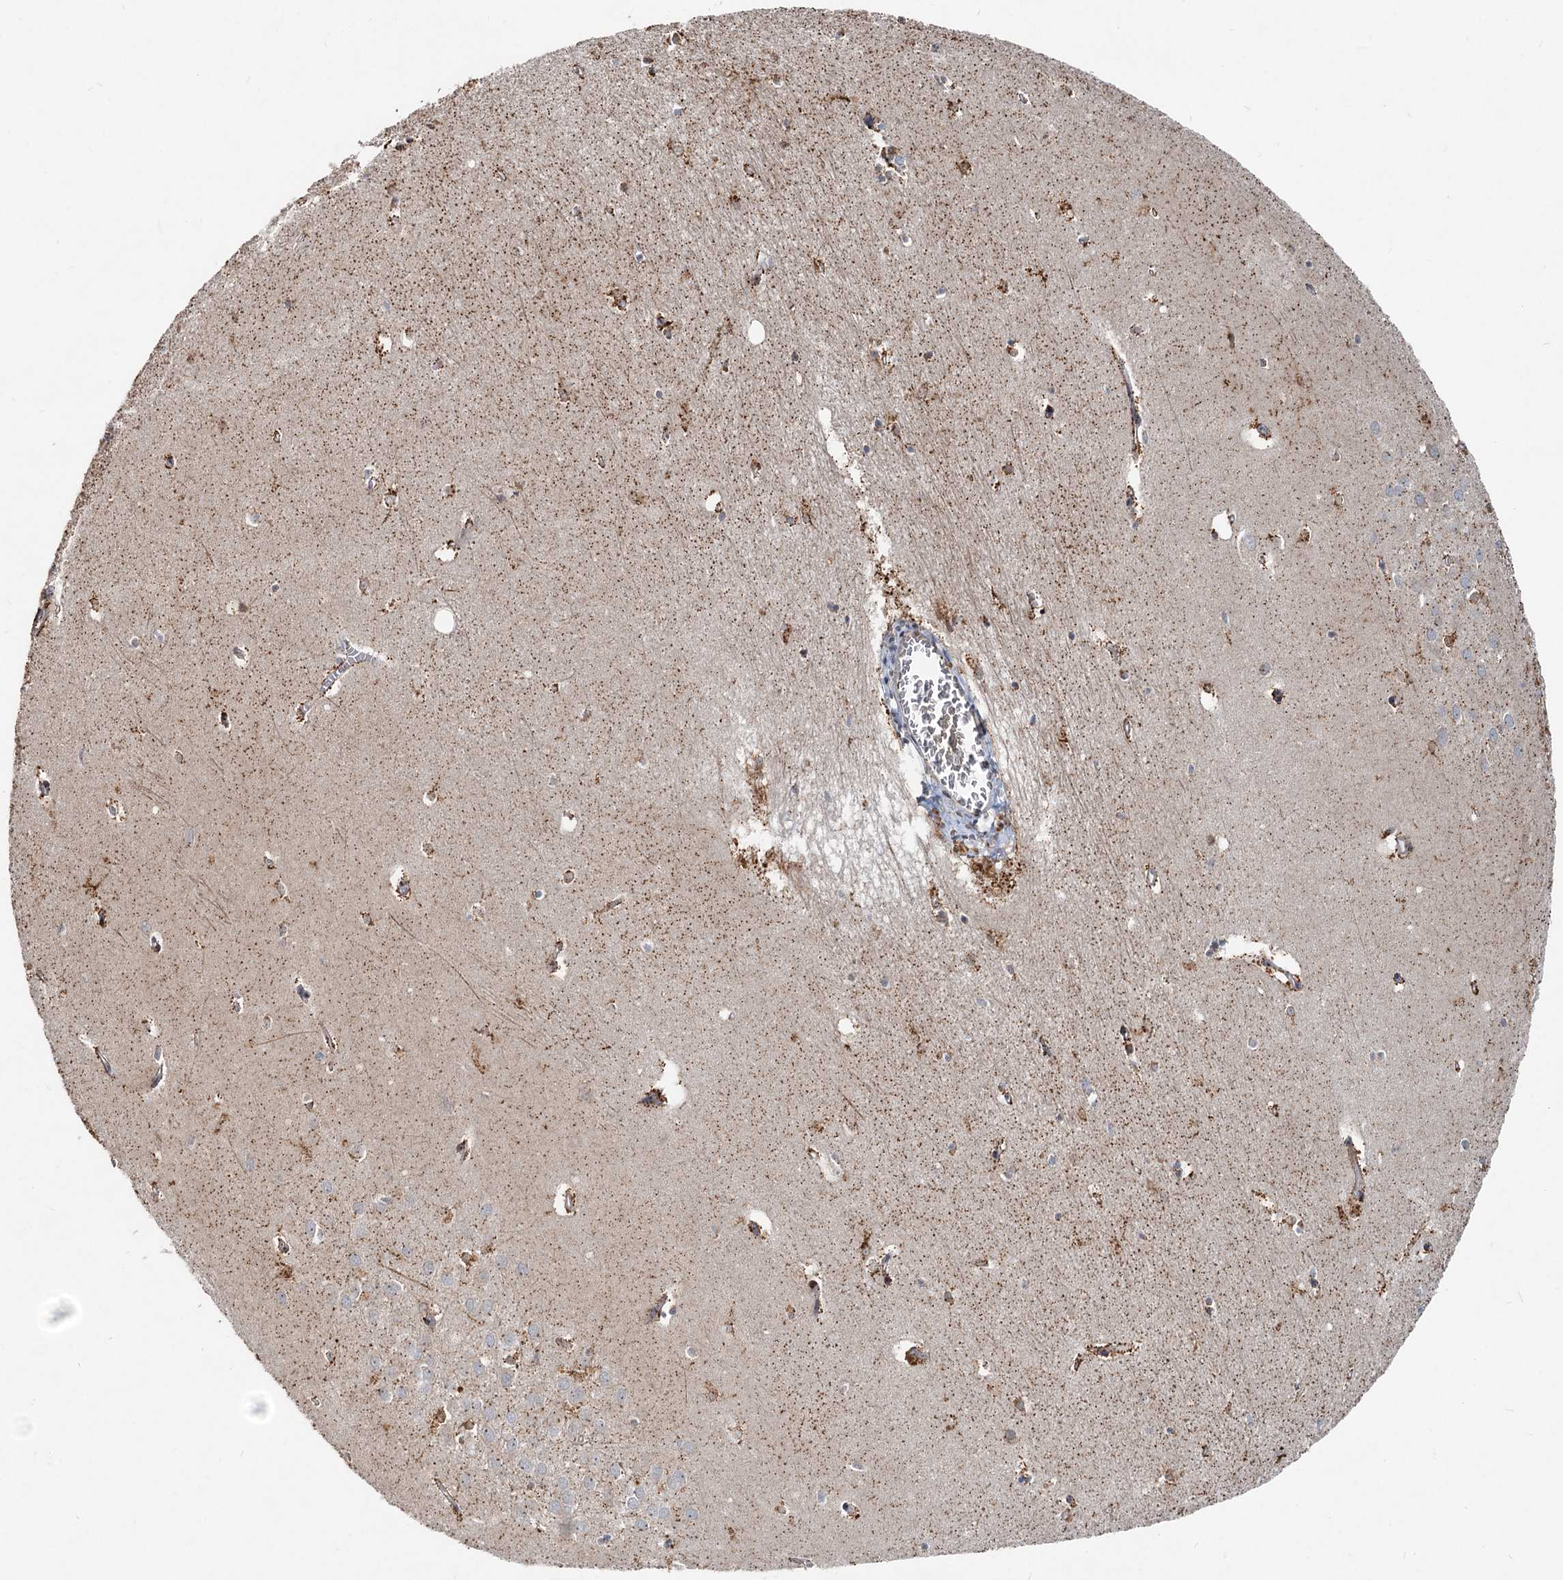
{"staining": {"intensity": "strong", "quantity": "<25%", "location": "cytoplasmic/membranous"}, "tissue": "hippocampus", "cell_type": "Glial cells", "image_type": "normal", "snomed": [{"axis": "morphology", "description": "Normal tissue, NOS"}, {"axis": "topography", "description": "Hippocampus"}], "caption": "Immunohistochemistry micrograph of normal hippocampus stained for a protein (brown), which displays medium levels of strong cytoplasmic/membranous expression in approximately <25% of glial cells.", "gene": "CEP68", "patient": {"sex": "female", "age": 64}}